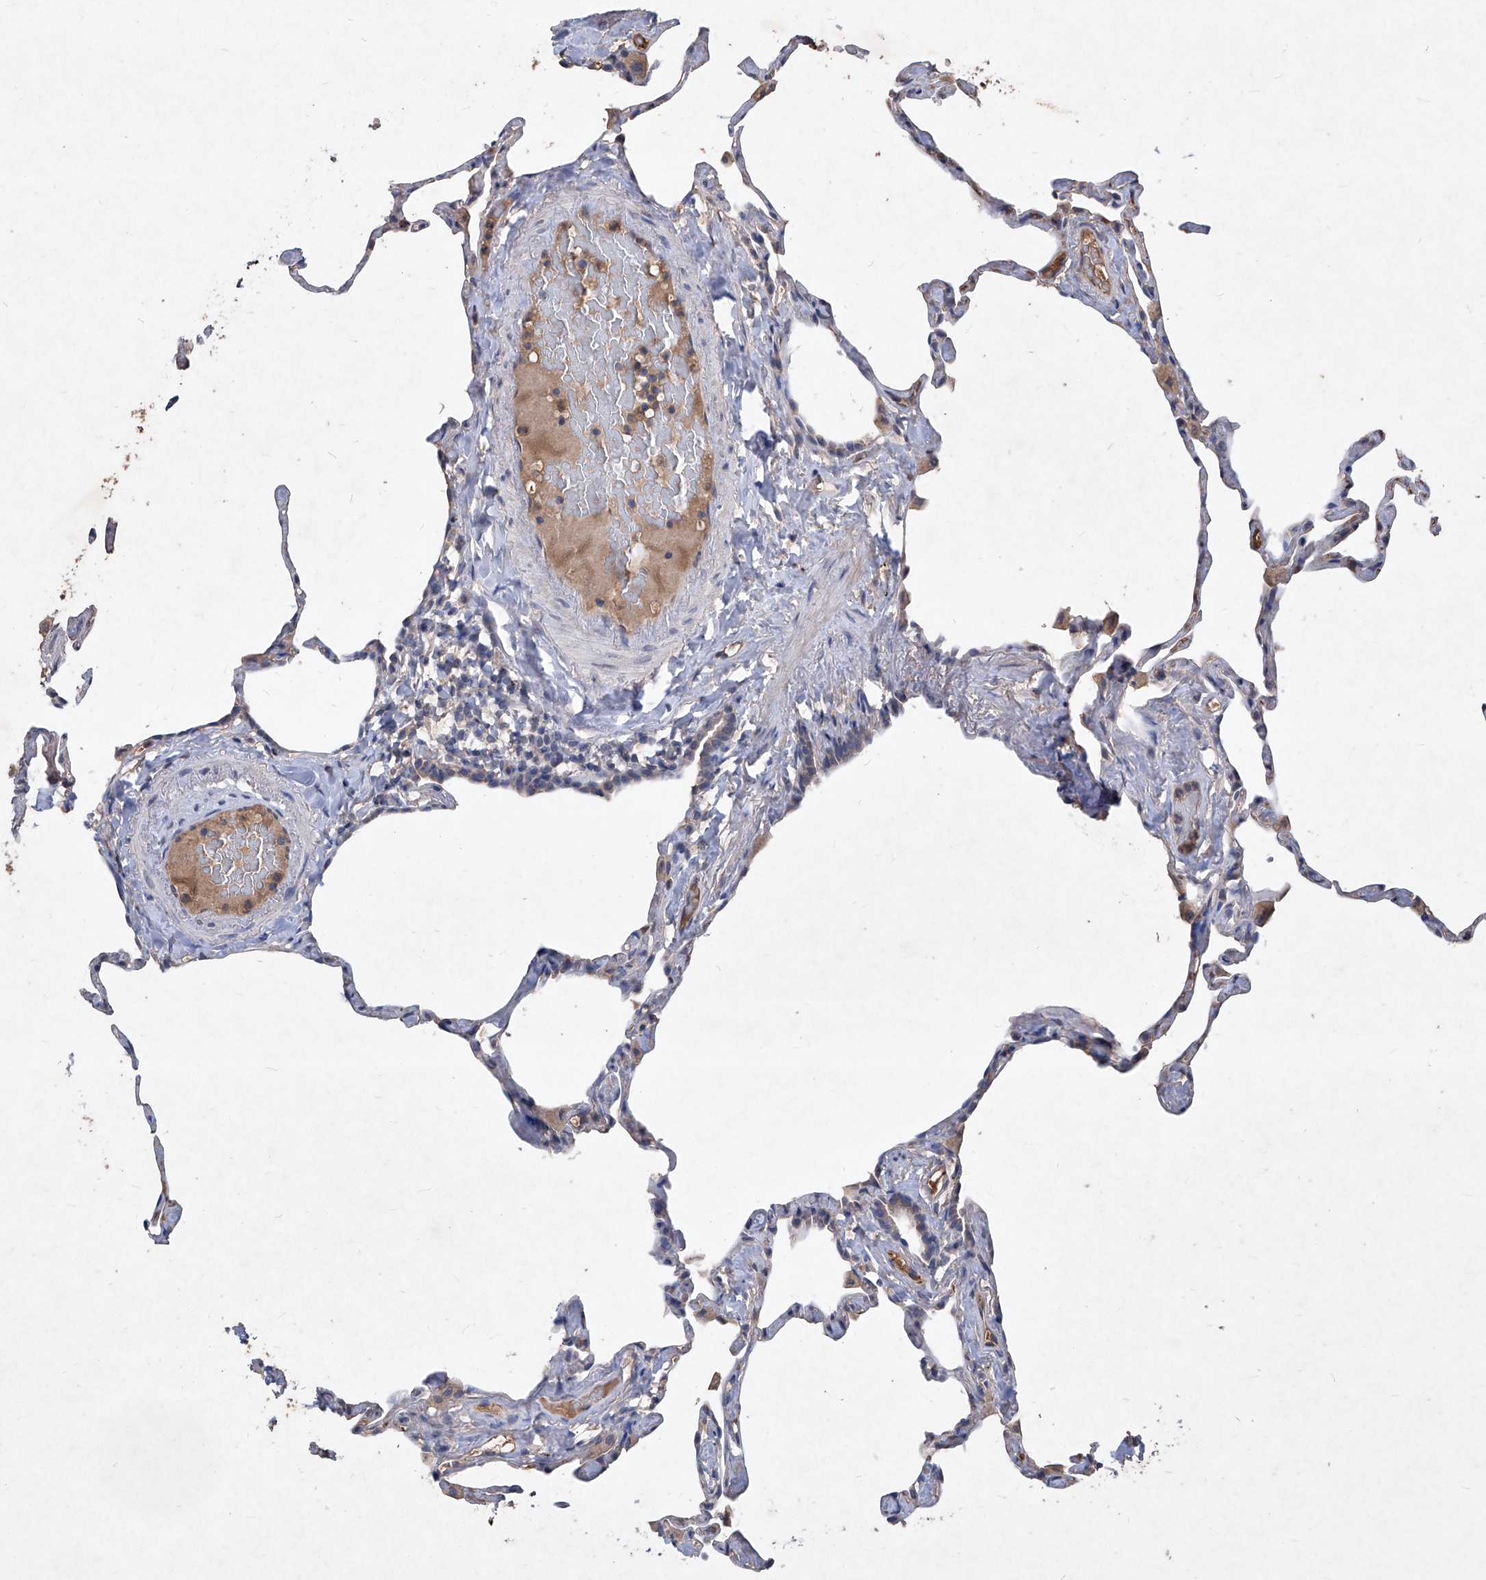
{"staining": {"intensity": "negative", "quantity": "none", "location": "none"}, "tissue": "lung", "cell_type": "Alveolar cells", "image_type": "normal", "snomed": [{"axis": "morphology", "description": "Normal tissue, NOS"}, {"axis": "topography", "description": "Lung"}], "caption": "Image shows no significant protein positivity in alveolar cells of normal lung.", "gene": "SYNGR1", "patient": {"sex": "male", "age": 65}}